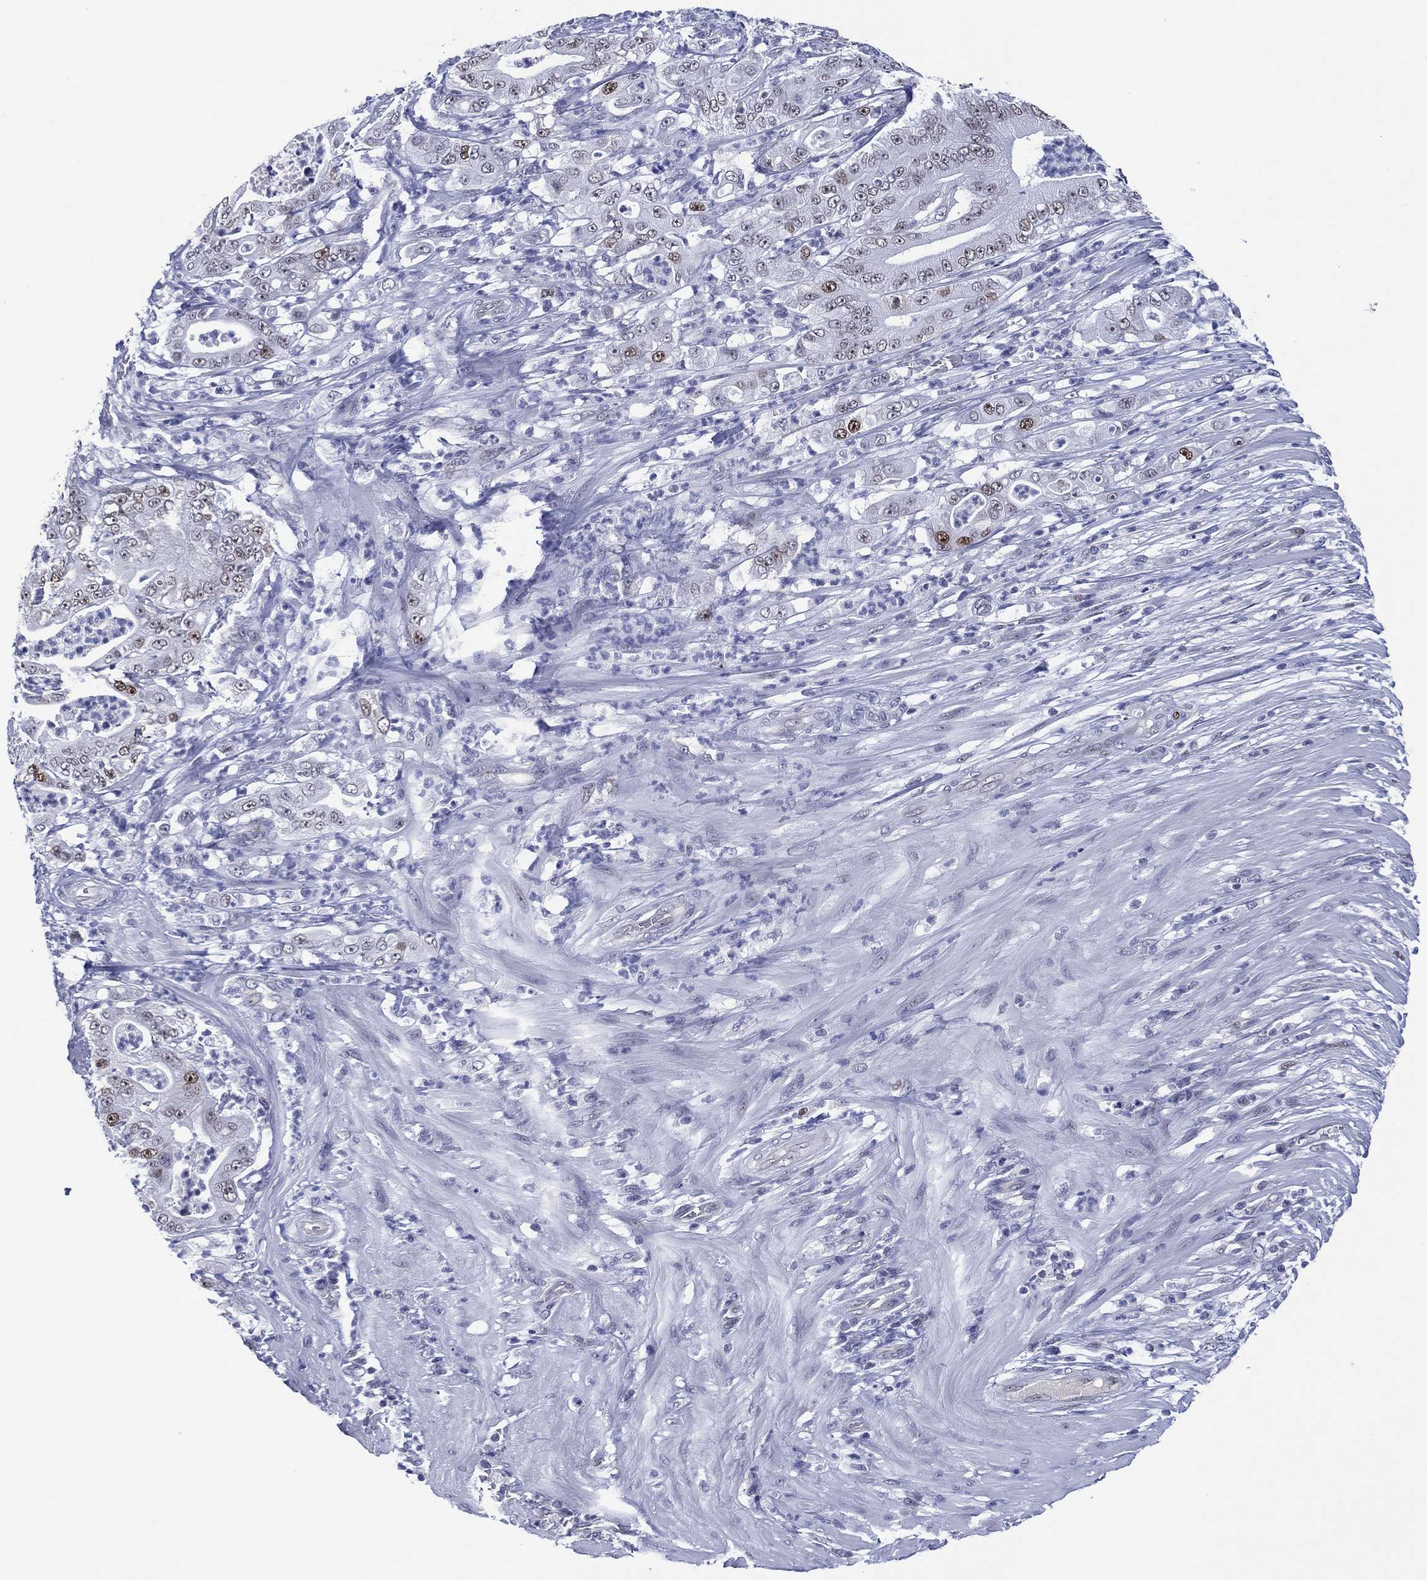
{"staining": {"intensity": "moderate", "quantity": "<25%", "location": "nuclear"}, "tissue": "pancreatic cancer", "cell_type": "Tumor cells", "image_type": "cancer", "snomed": [{"axis": "morphology", "description": "Adenocarcinoma, NOS"}, {"axis": "topography", "description": "Pancreas"}], "caption": "This image exhibits immunohistochemistry staining of human pancreatic cancer (adenocarcinoma), with low moderate nuclear positivity in about <25% of tumor cells.", "gene": "GATA6", "patient": {"sex": "male", "age": 71}}